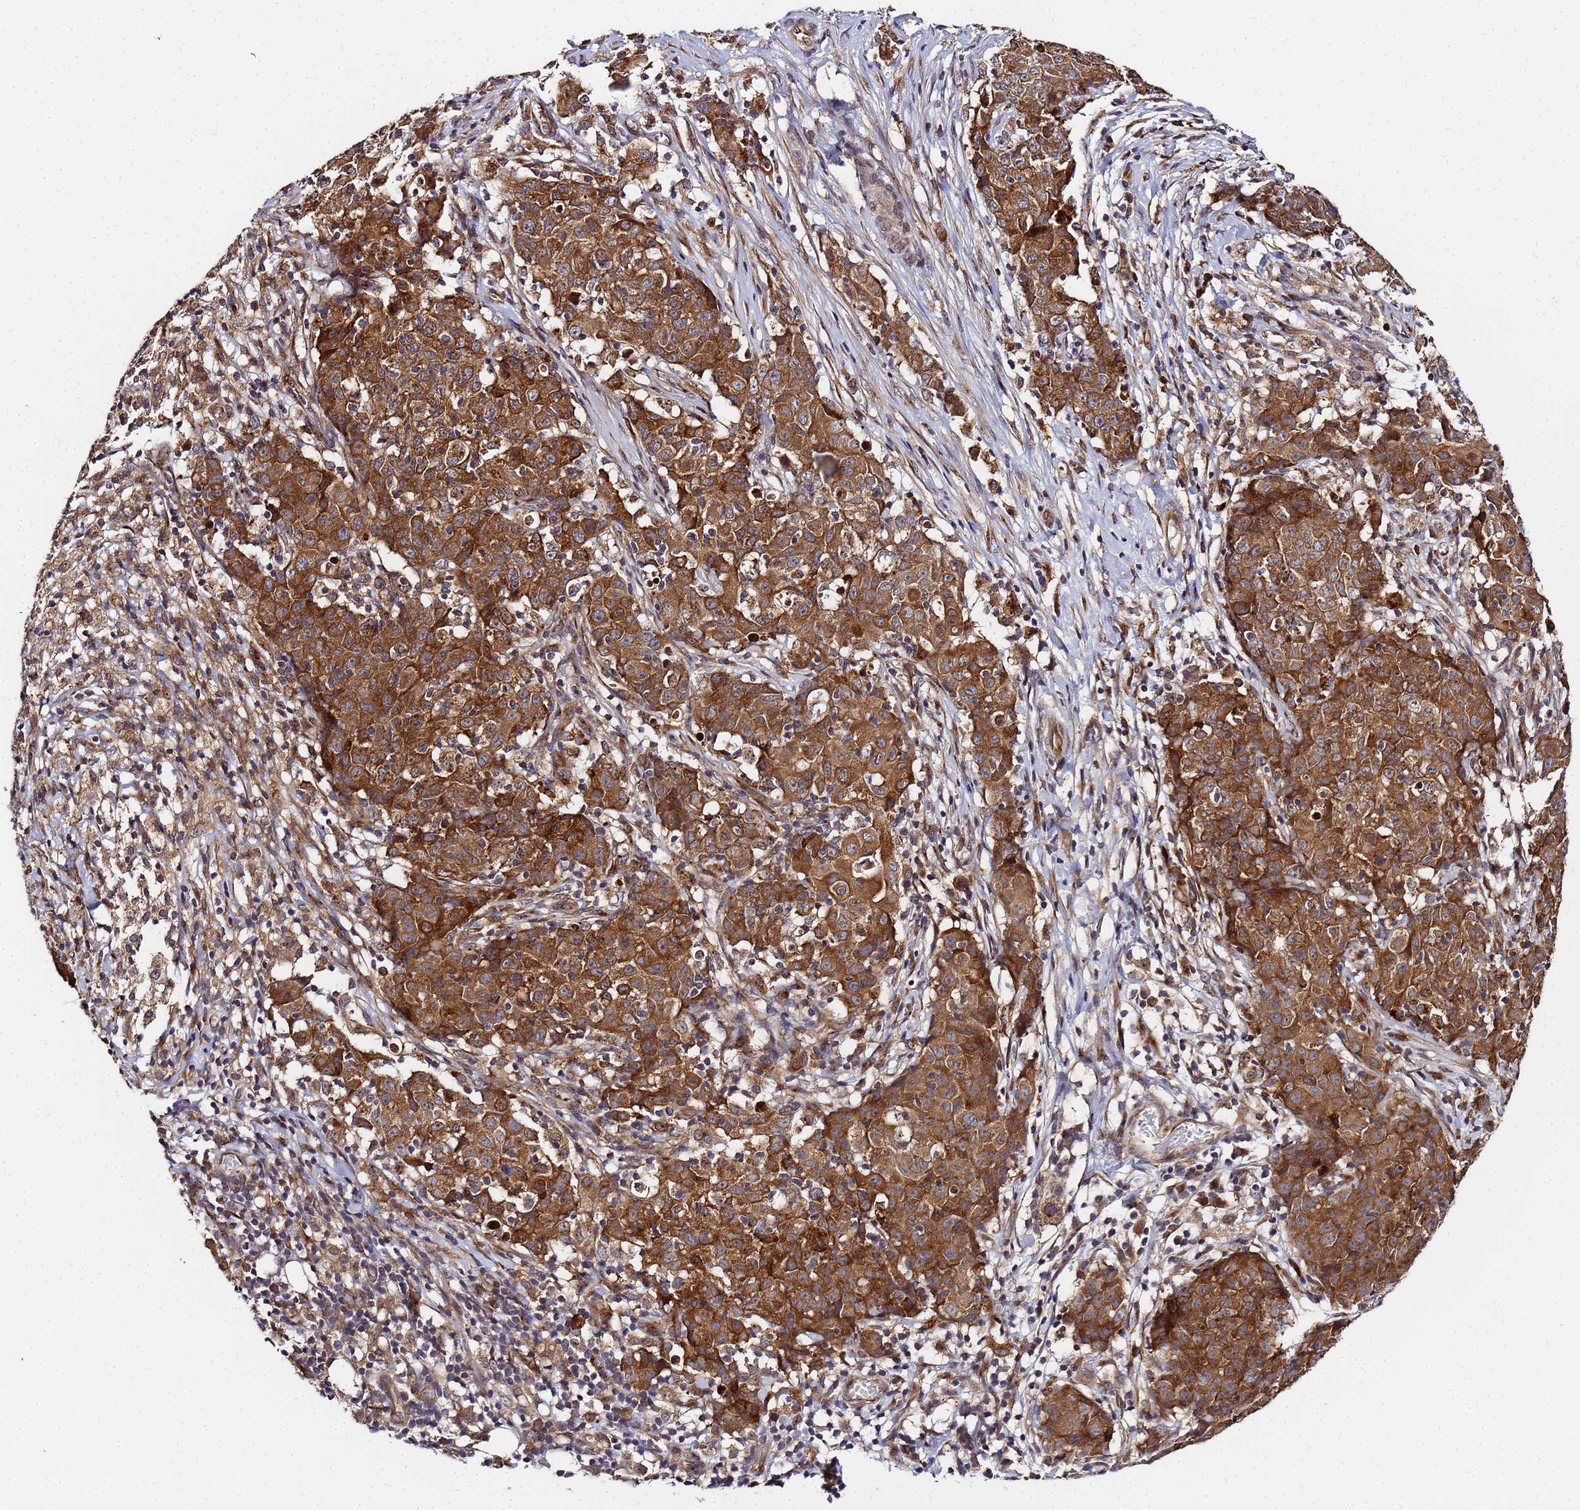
{"staining": {"intensity": "strong", "quantity": ">75%", "location": "cytoplasmic/membranous"}, "tissue": "ovarian cancer", "cell_type": "Tumor cells", "image_type": "cancer", "snomed": [{"axis": "morphology", "description": "Carcinoma, endometroid"}, {"axis": "topography", "description": "Ovary"}], "caption": "Immunohistochemistry photomicrograph of human ovarian cancer (endometroid carcinoma) stained for a protein (brown), which displays high levels of strong cytoplasmic/membranous expression in about >75% of tumor cells.", "gene": "UNC93B1", "patient": {"sex": "female", "age": 42}}